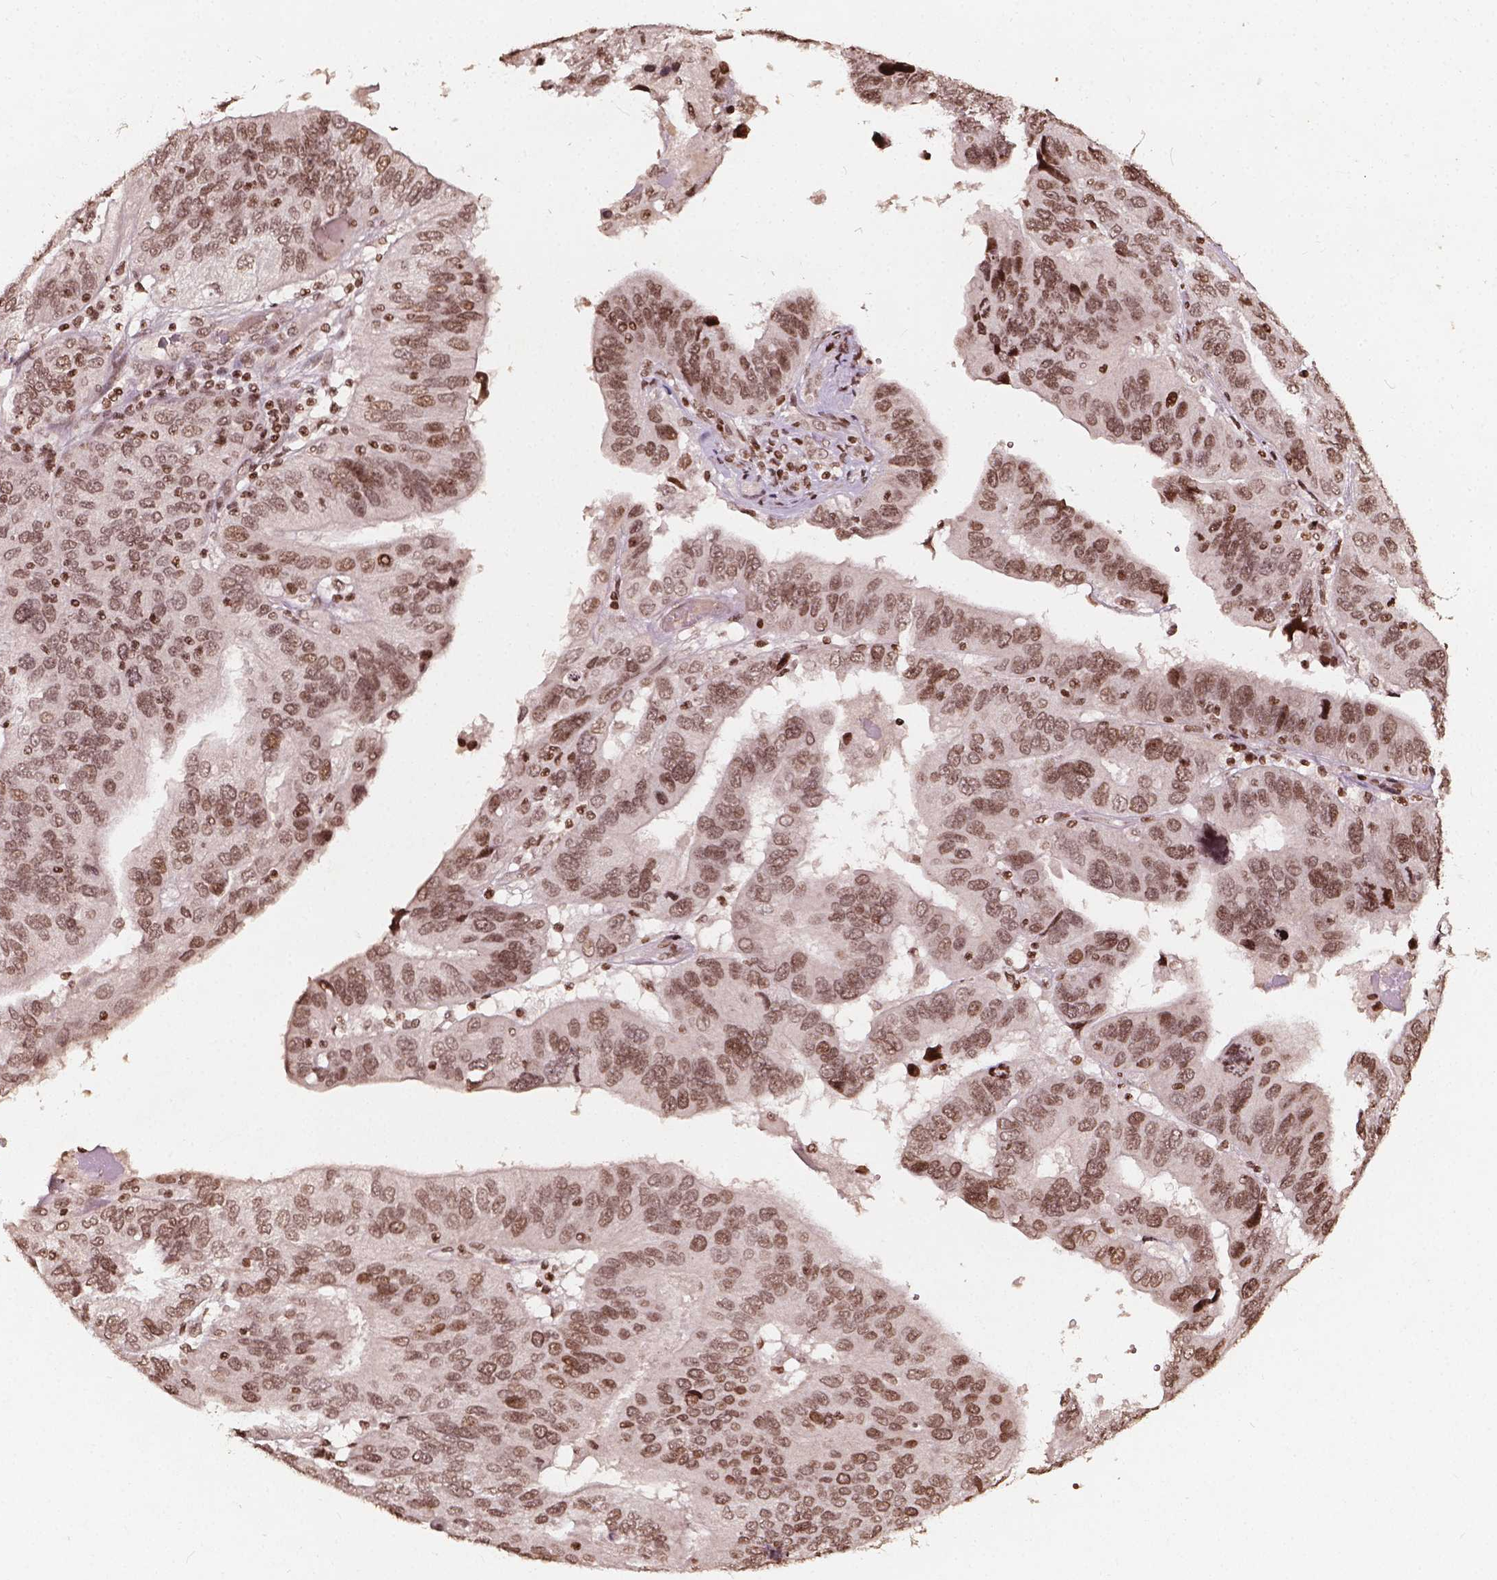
{"staining": {"intensity": "moderate", "quantity": ">75%", "location": "nuclear"}, "tissue": "ovarian cancer", "cell_type": "Tumor cells", "image_type": "cancer", "snomed": [{"axis": "morphology", "description": "Cystadenocarcinoma, serous, NOS"}, {"axis": "topography", "description": "Ovary"}], "caption": "Moderate nuclear protein positivity is present in about >75% of tumor cells in ovarian serous cystadenocarcinoma.", "gene": "H3C14", "patient": {"sex": "female", "age": 79}}